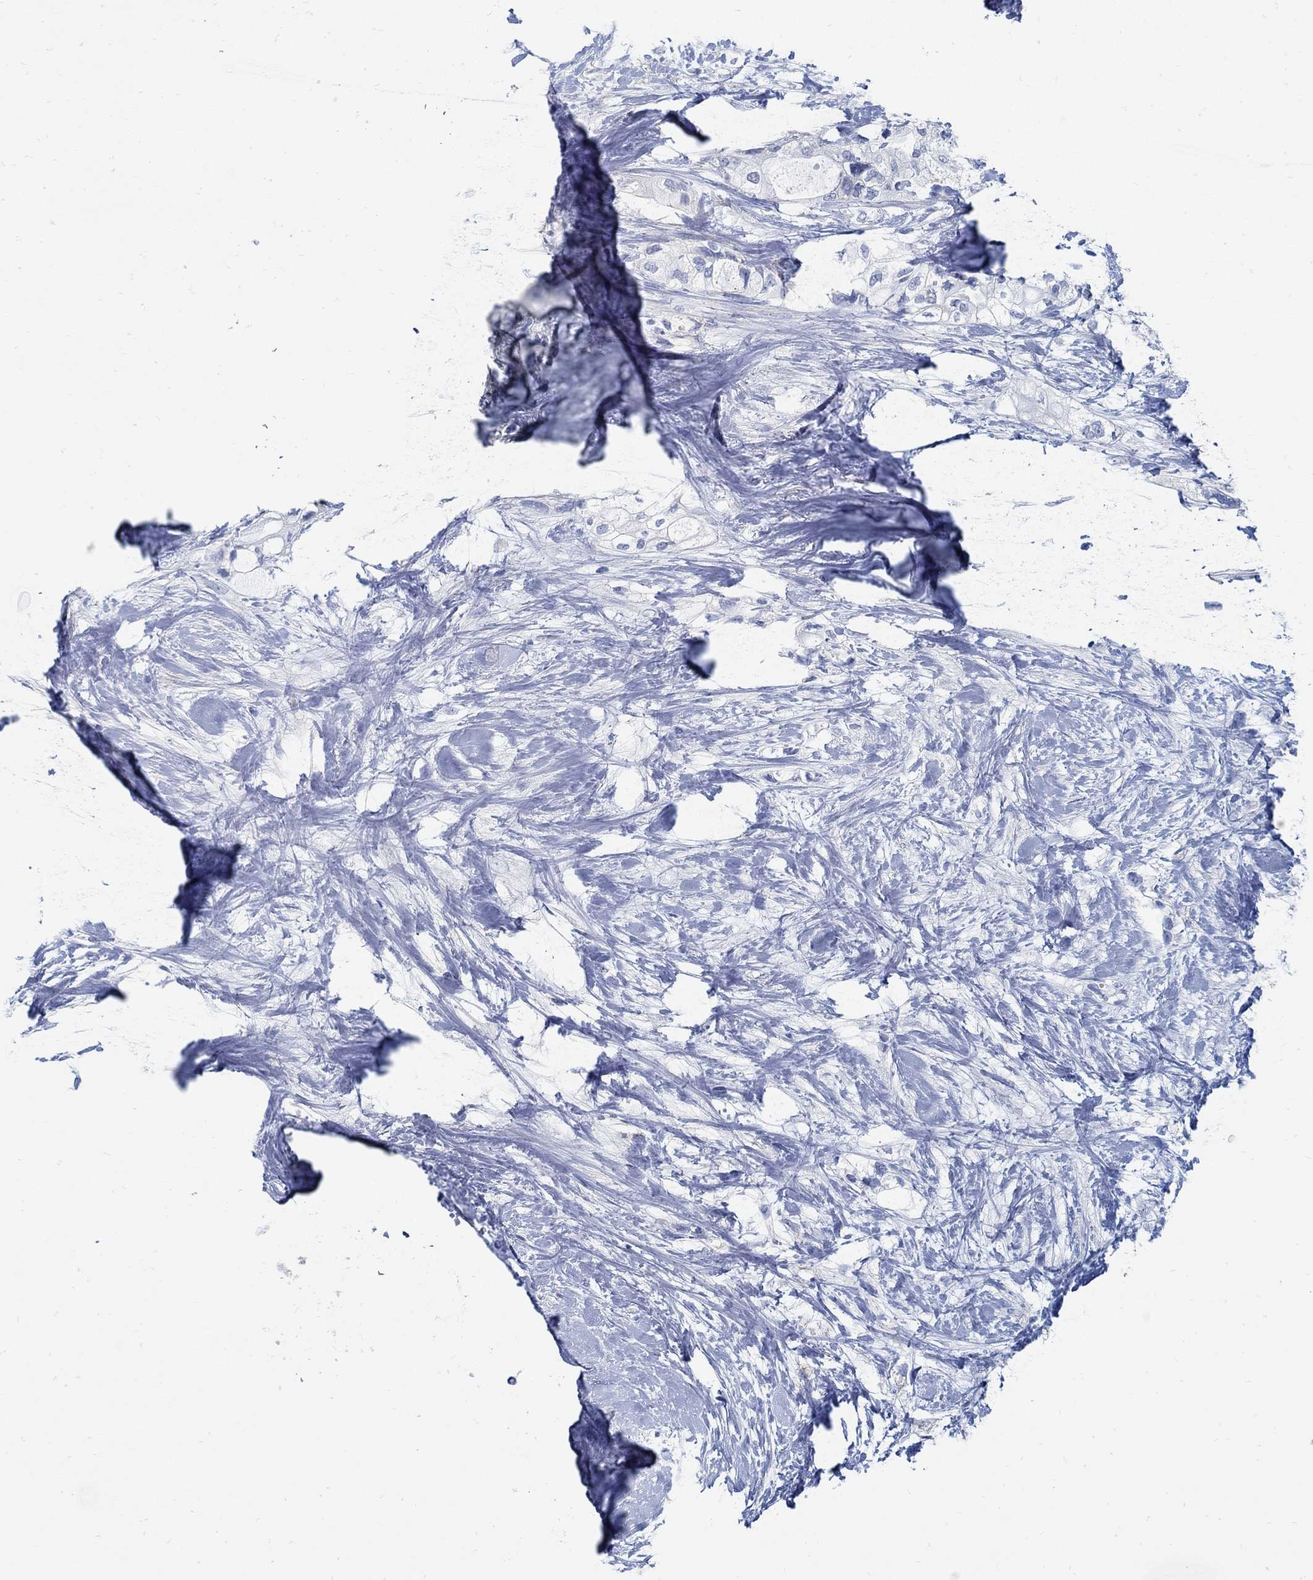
{"staining": {"intensity": "negative", "quantity": "none", "location": "none"}, "tissue": "pancreatic cancer", "cell_type": "Tumor cells", "image_type": "cancer", "snomed": [{"axis": "morphology", "description": "Adenocarcinoma, NOS"}, {"axis": "topography", "description": "Pancreas"}], "caption": "Tumor cells are negative for protein expression in human pancreatic cancer.", "gene": "C15orf39", "patient": {"sex": "female", "age": 56}}